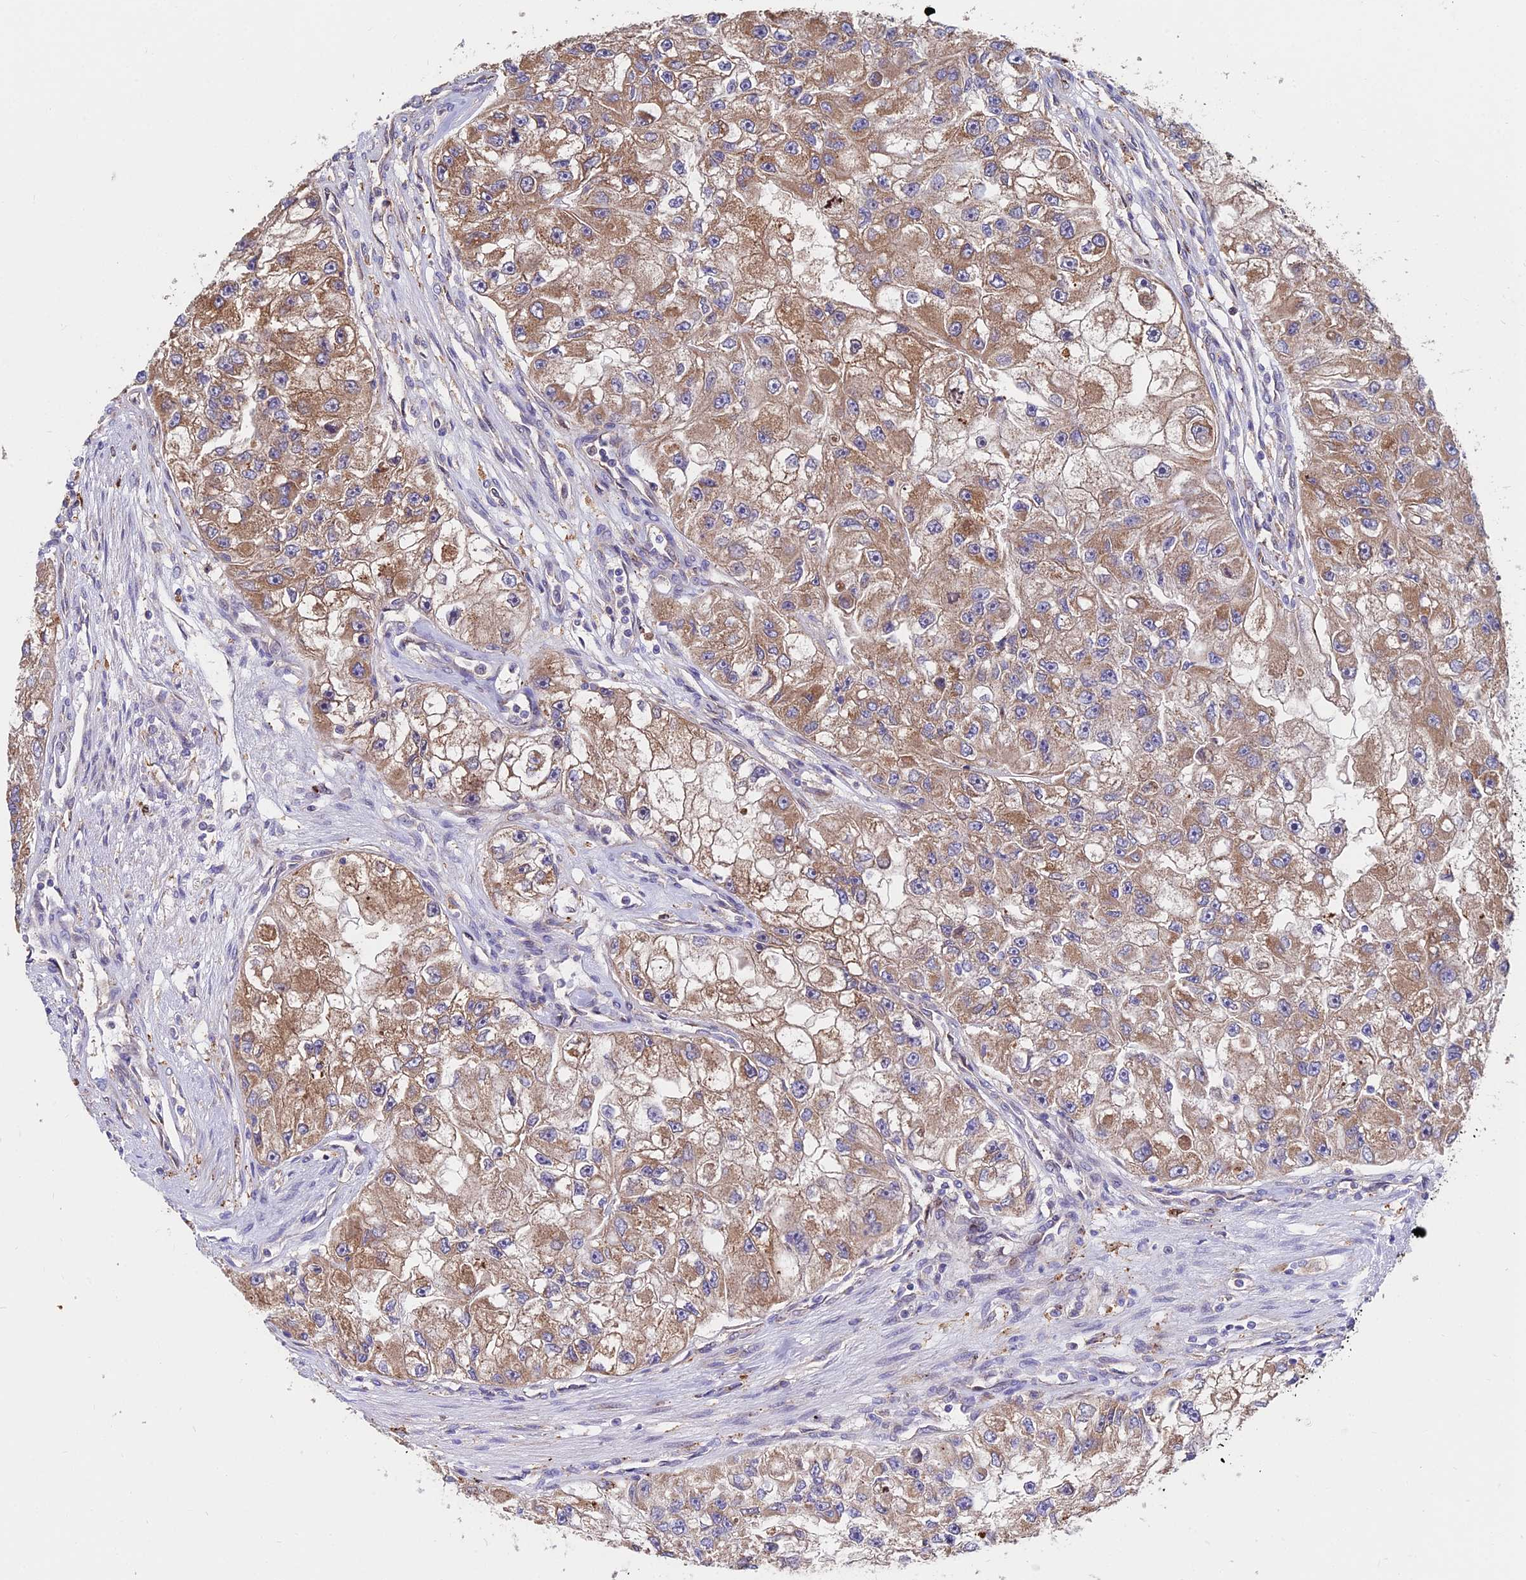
{"staining": {"intensity": "moderate", "quantity": ">75%", "location": "cytoplasmic/membranous"}, "tissue": "renal cancer", "cell_type": "Tumor cells", "image_type": "cancer", "snomed": [{"axis": "morphology", "description": "Adenocarcinoma, NOS"}, {"axis": "topography", "description": "Kidney"}], "caption": "About >75% of tumor cells in renal cancer (adenocarcinoma) display moderate cytoplasmic/membranous protein staining as visualized by brown immunohistochemical staining.", "gene": "CDC37L1", "patient": {"sex": "male", "age": 63}}